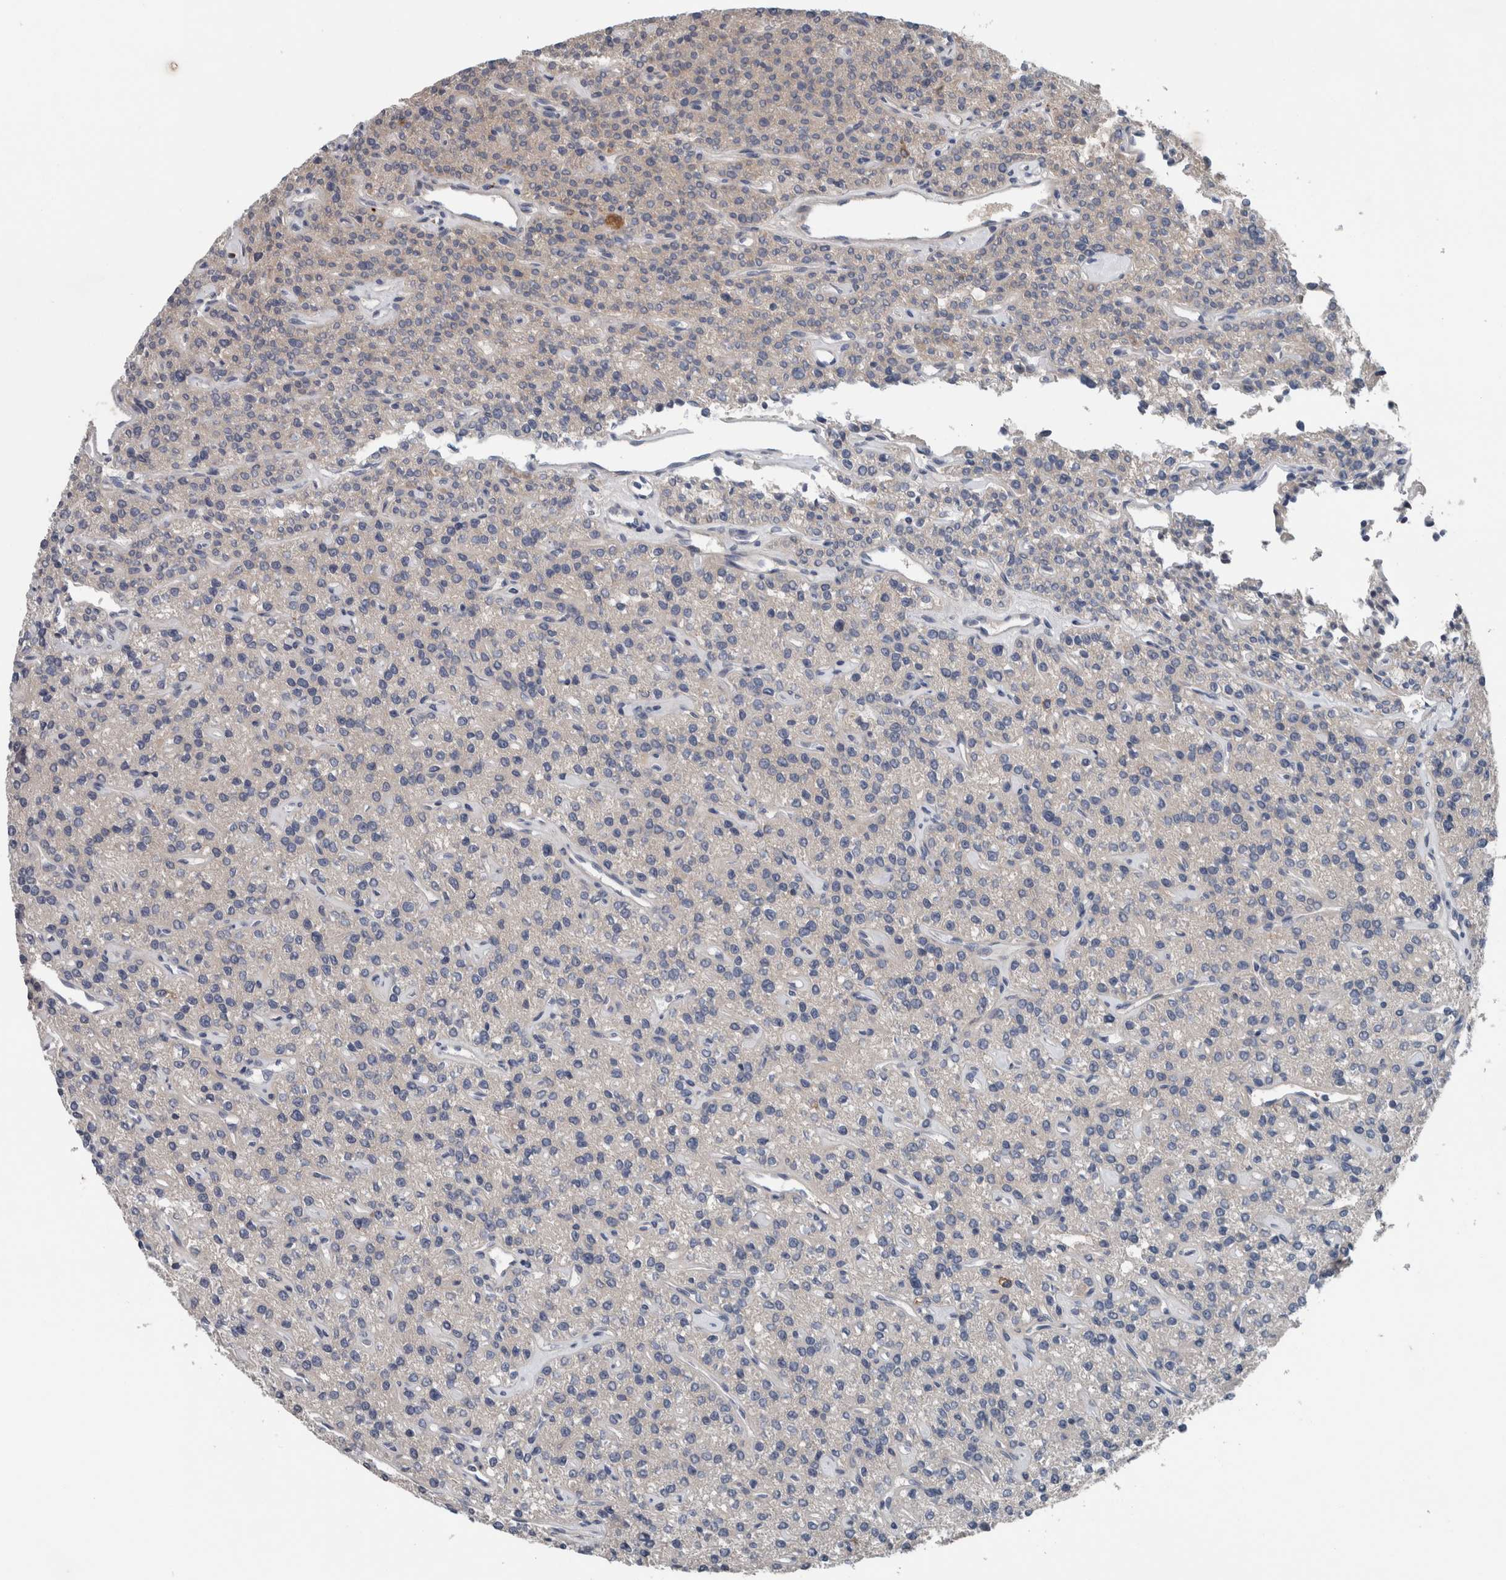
{"staining": {"intensity": "negative", "quantity": "none", "location": "none"}, "tissue": "parathyroid gland", "cell_type": "Glandular cells", "image_type": "normal", "snomed": [{"axis": "morphology", "description": "Normal tissue, NOS"}, {"axis": "topography", "description": "Parathyroid gland"}], "caption": "Immunohistochemistry of benign human parathyroid gland shows no staining in glandular cells. (DAB (3,3'-diaminobenzidine) IHC with hematoxylin counter stain).", "gene": "CRNN", "patient": {"sex": "male", "age": 46}}